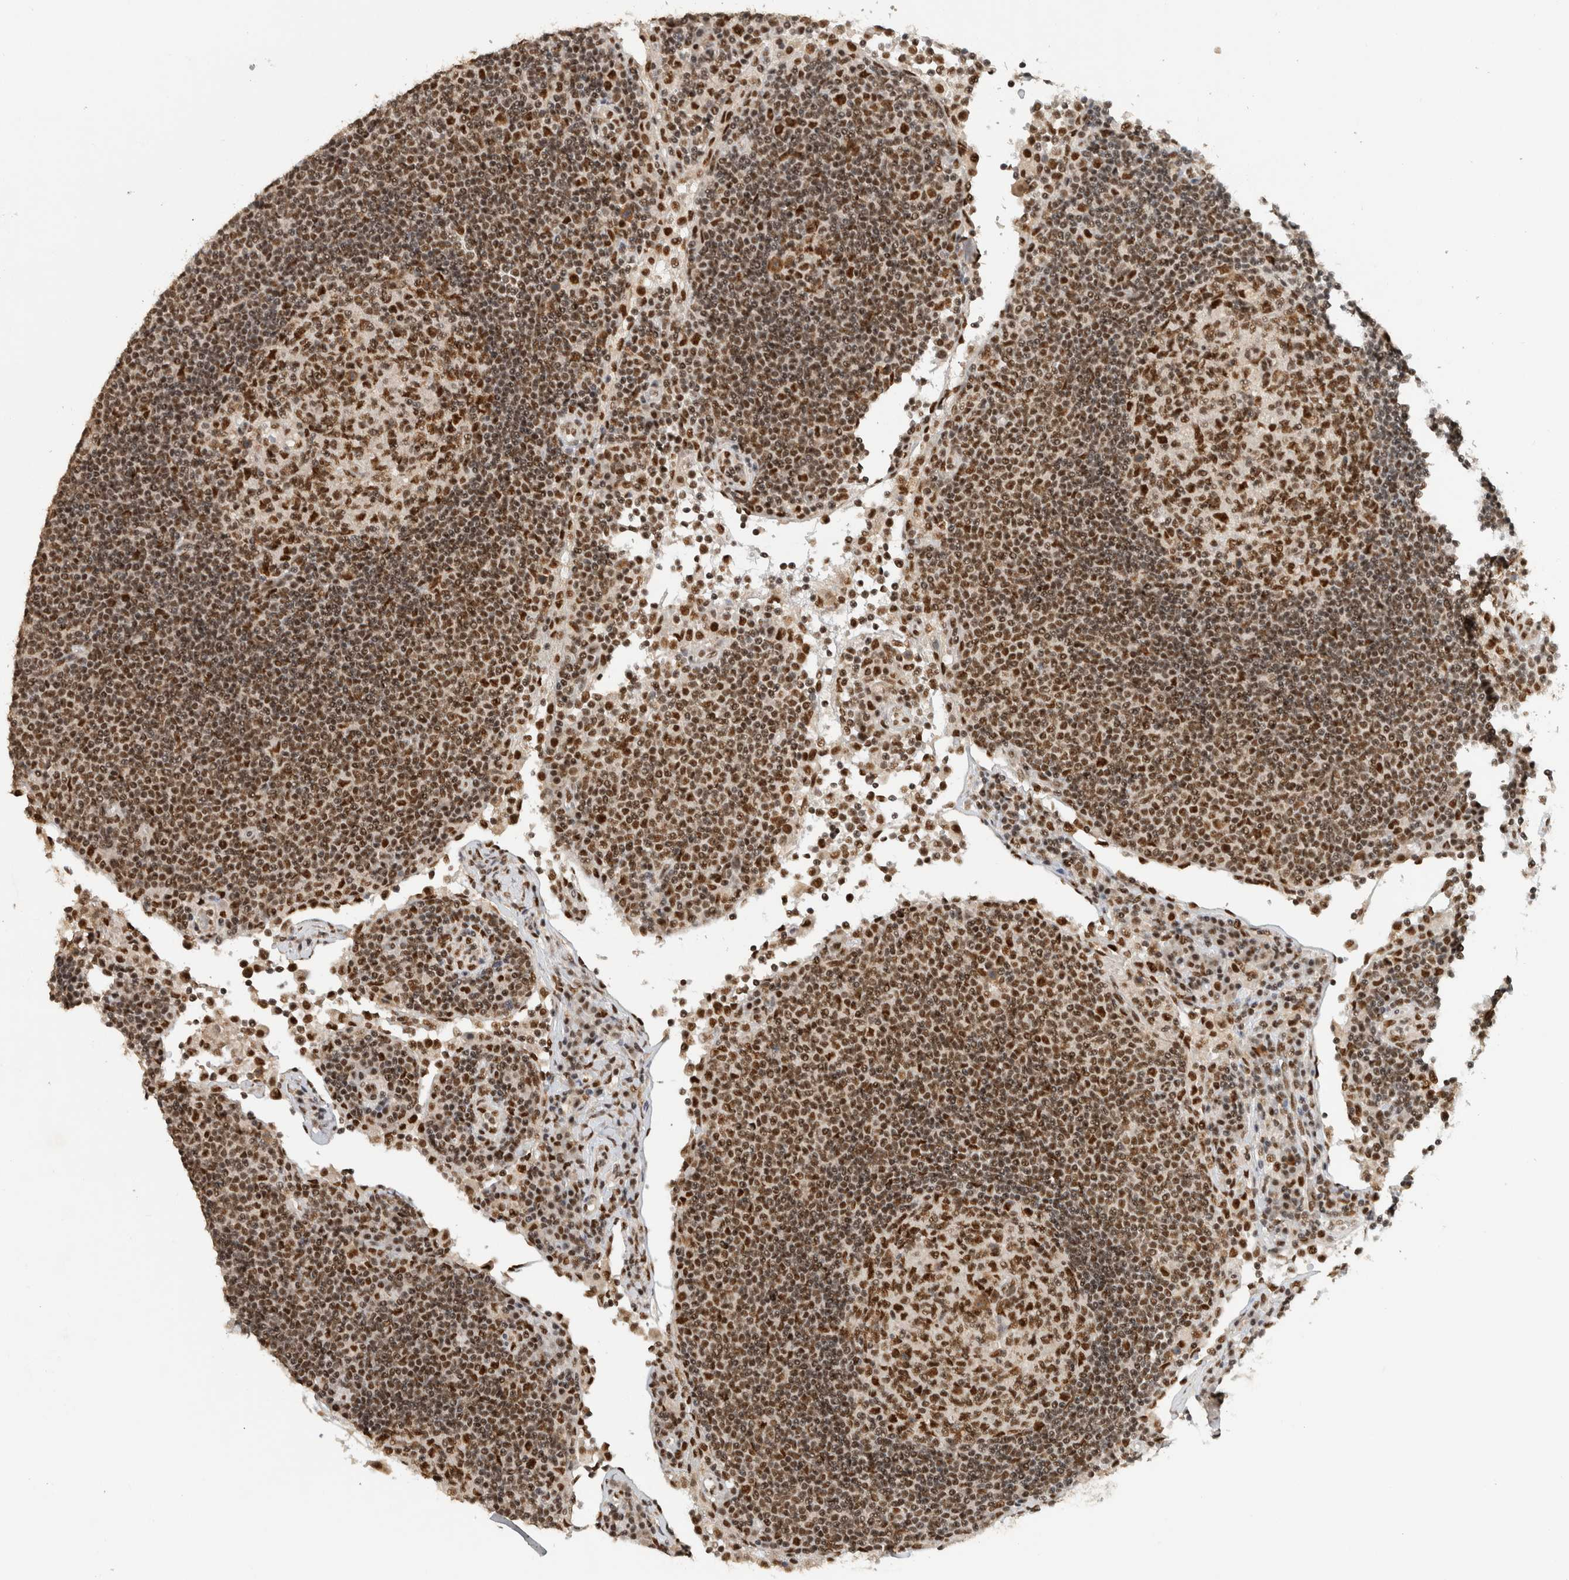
{"staining": {"intensity": "strong", "quantity": ">75%", "location": "nuclear"}, "tissue": "lymph node", "cell_type": "Germinal center cells", "image_type": "normal", "snomed": [{"axis": "morphology", "description": "Normal tissue, NOS"}, {"axis": "topography", "description": "Lymph node"}], "caption": "A micrograph of human lymph node stained for a protein demonstrates strong nuclear brown staining in germinal center cells. The protein is shown in brown color, while the nuclei are stained blue.", "gene": "DDX42", "patient": {"sex": "female", "age": 53}}